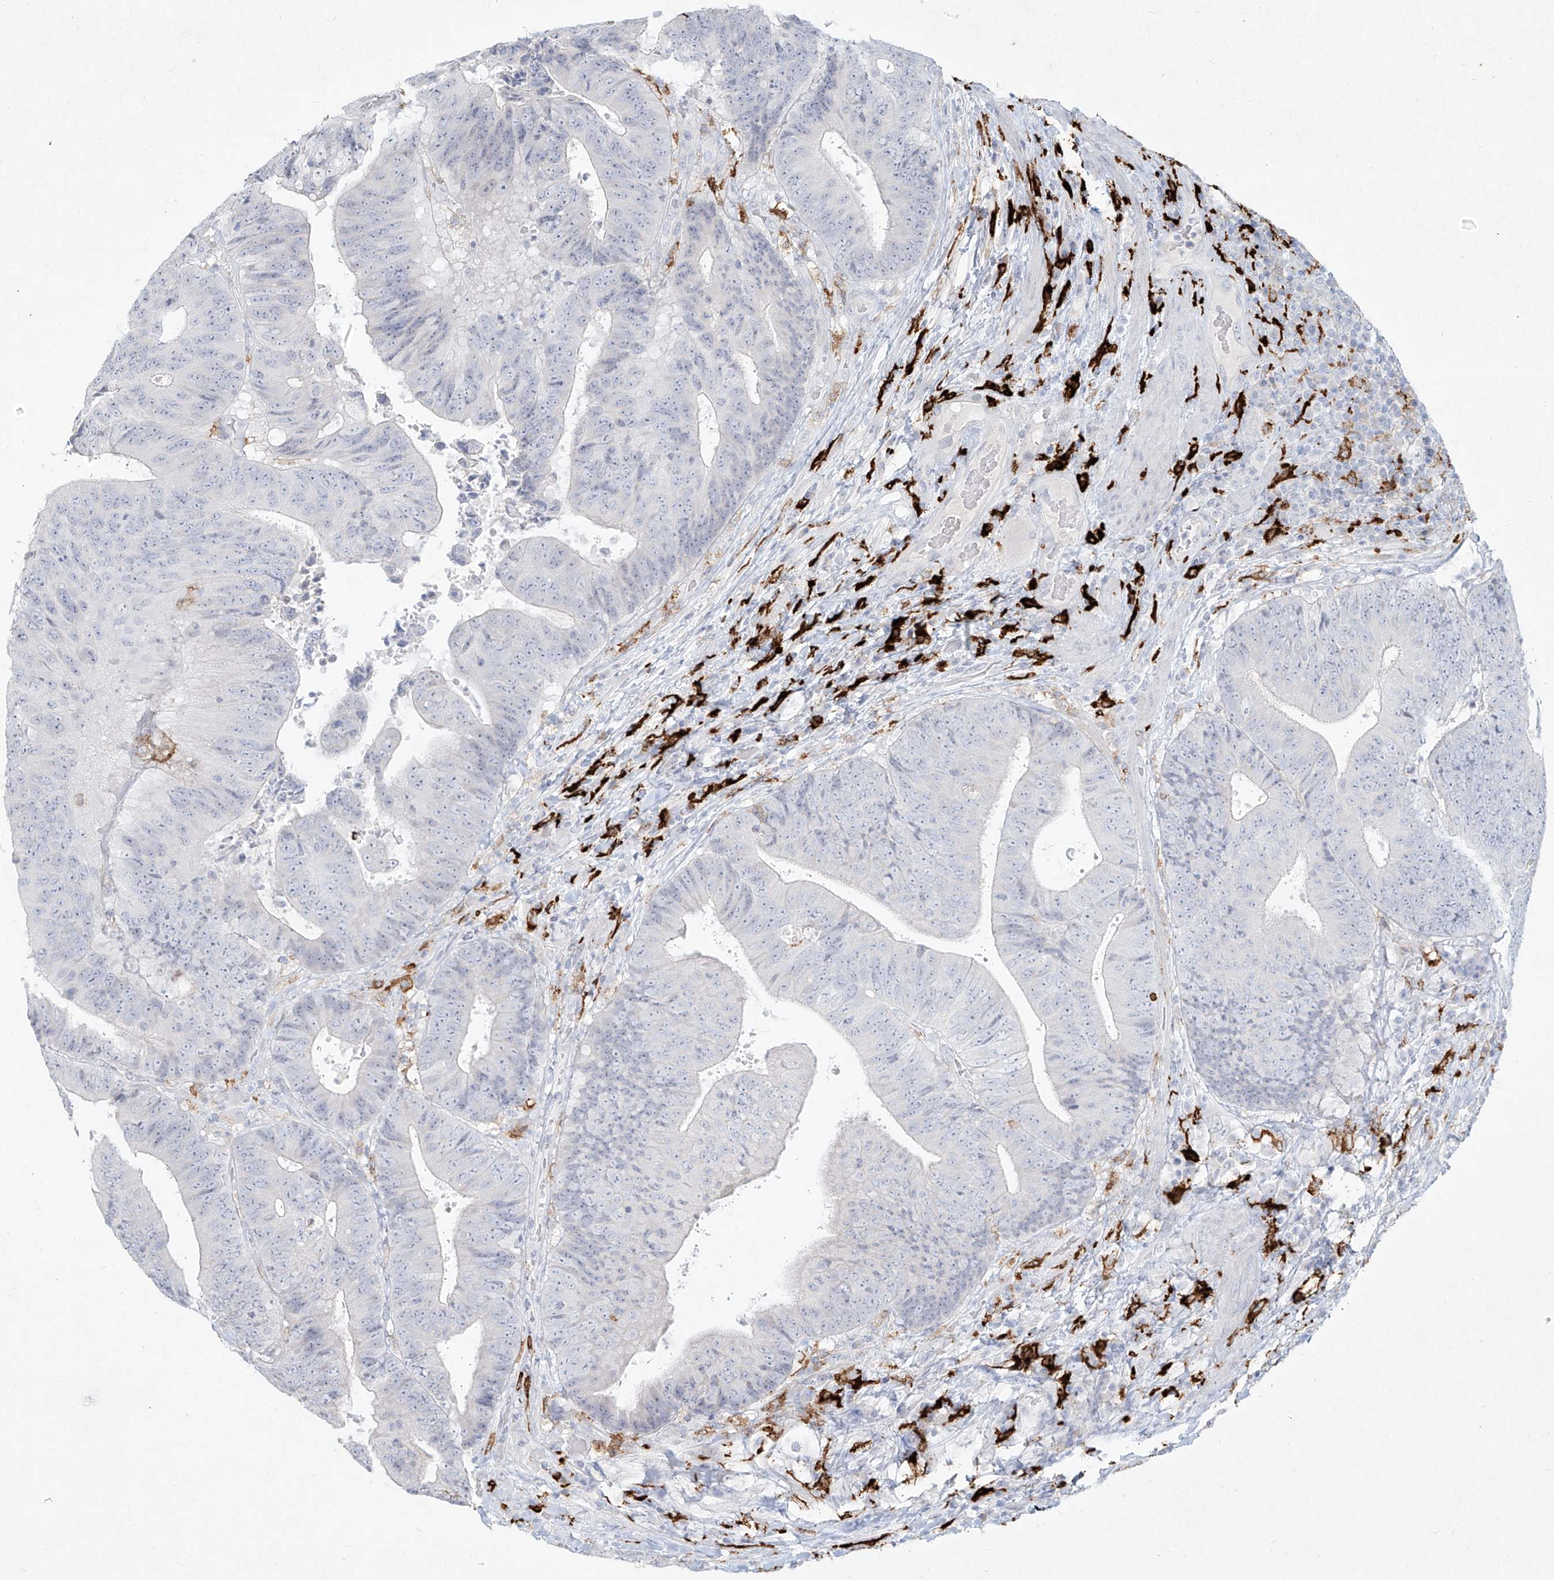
{"staining": {"intensity": "negative", "quantity": "none", "location": "none"}, "tissue": "colorectal cancer", "cell_type": "Tumor cells", "image_type": "cancer", "snomed": [{"axis": "morphology", "description": "Adenocarcinoma, NOS"}, {"axis": "topography", "description": "Rectum"}], "caption": "Colorectal cancer was stained to show a protein in brown. There is no significant expression in tumor cells.", "gene": "CD209", "patient": {"sex": "male", "age": 72}}